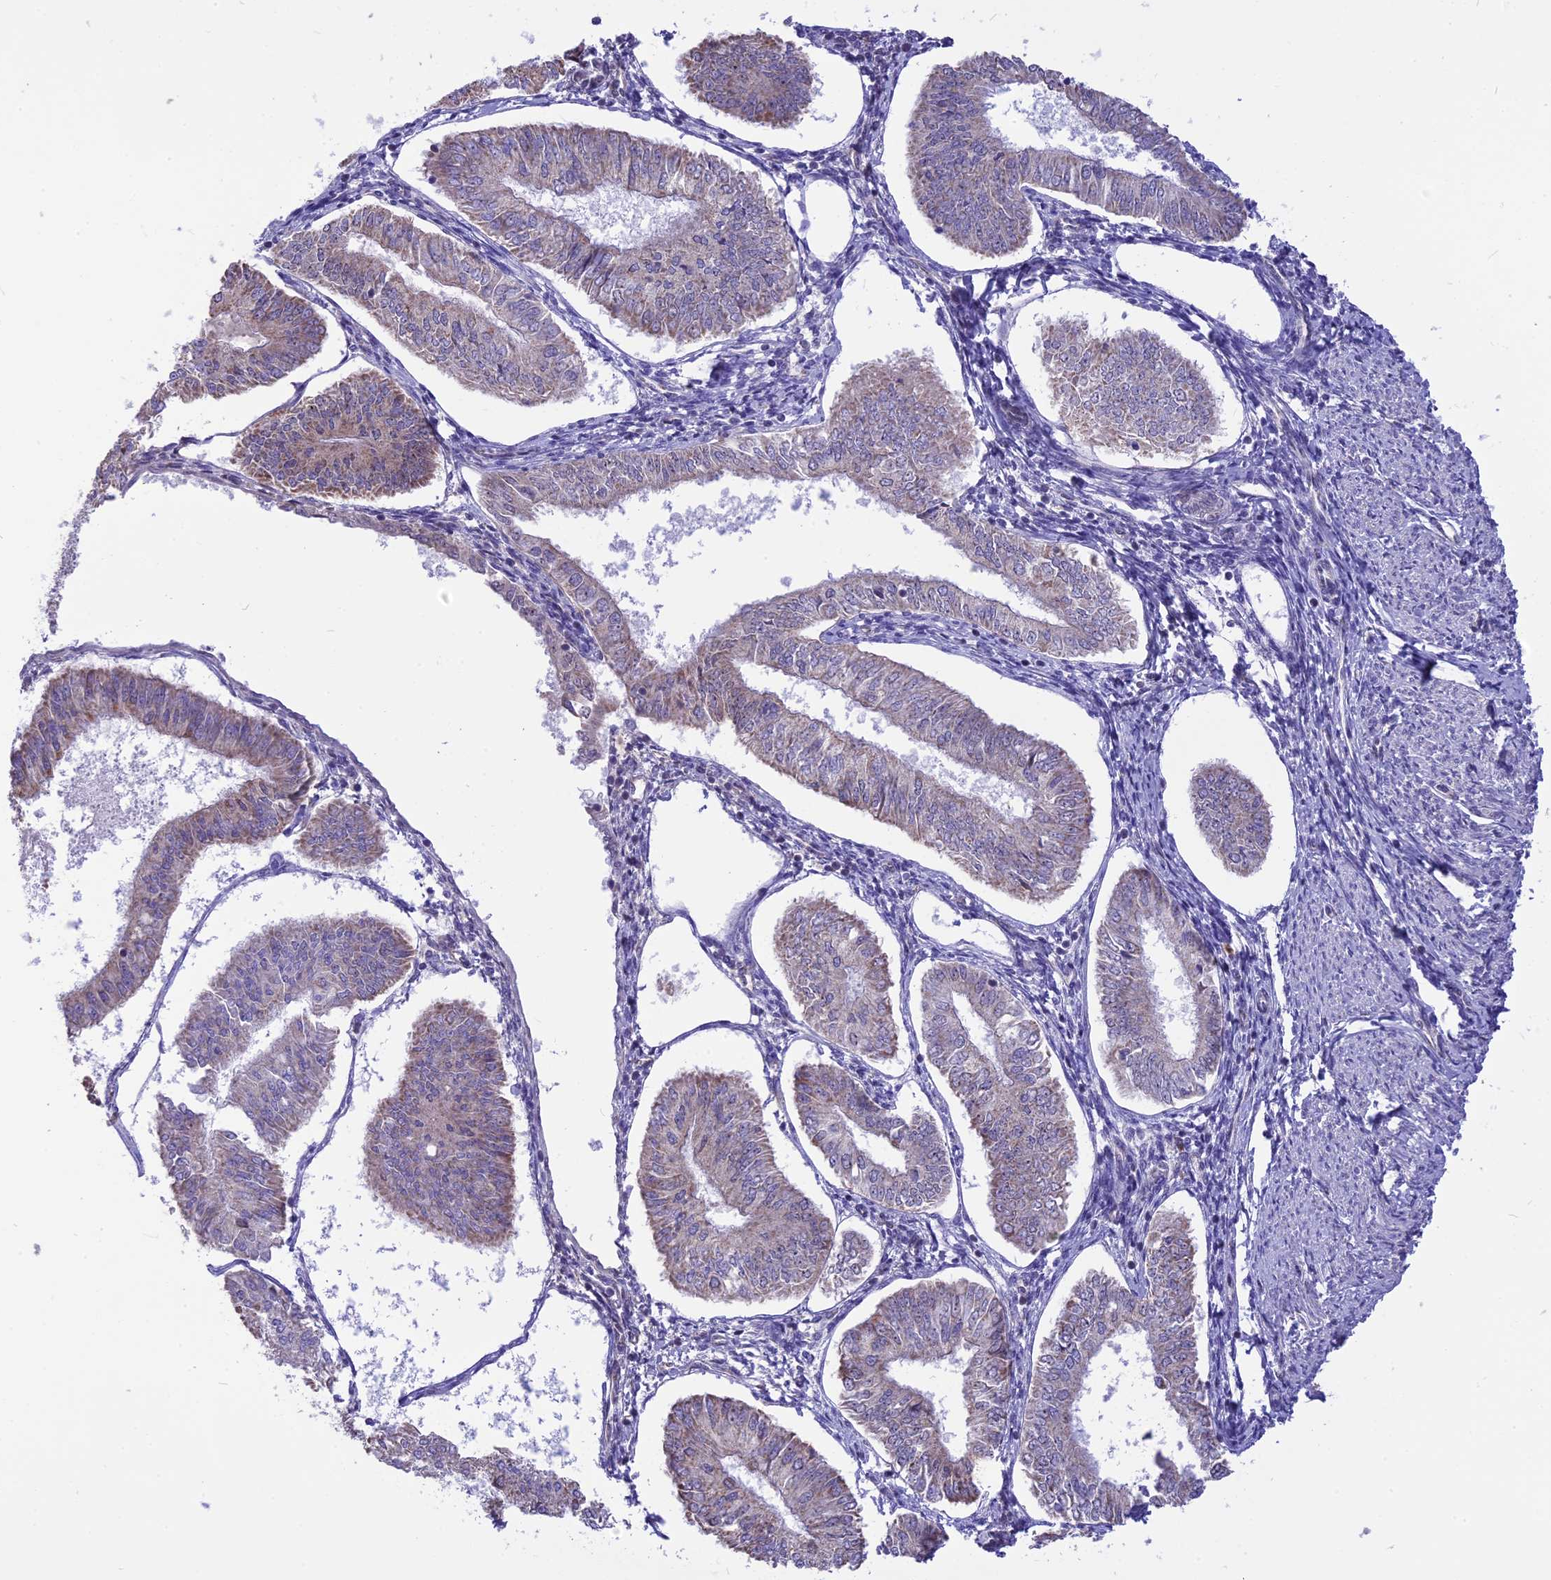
{"staining": {"intensity": "weak", "quantity": "25%-75%", "location": "cytoplasmic/membranous"}, "tissue": "endometrial cancer", "cell_type": "Tumor cells", "image_type": "cancer", "snomed": [{"axis": "morphology", "description": "Adenocarcinoma, NOS"}, {"axis": "topography", "description": "Endometrium"}], "caption": "Endometrial cancer stained with IHC demonstrates weak cytoplasmic/membranous staining in about 25%-75% of tumor cells.", "gene": "CMSS1", "patient": {"sex": "female", "age": 58}}